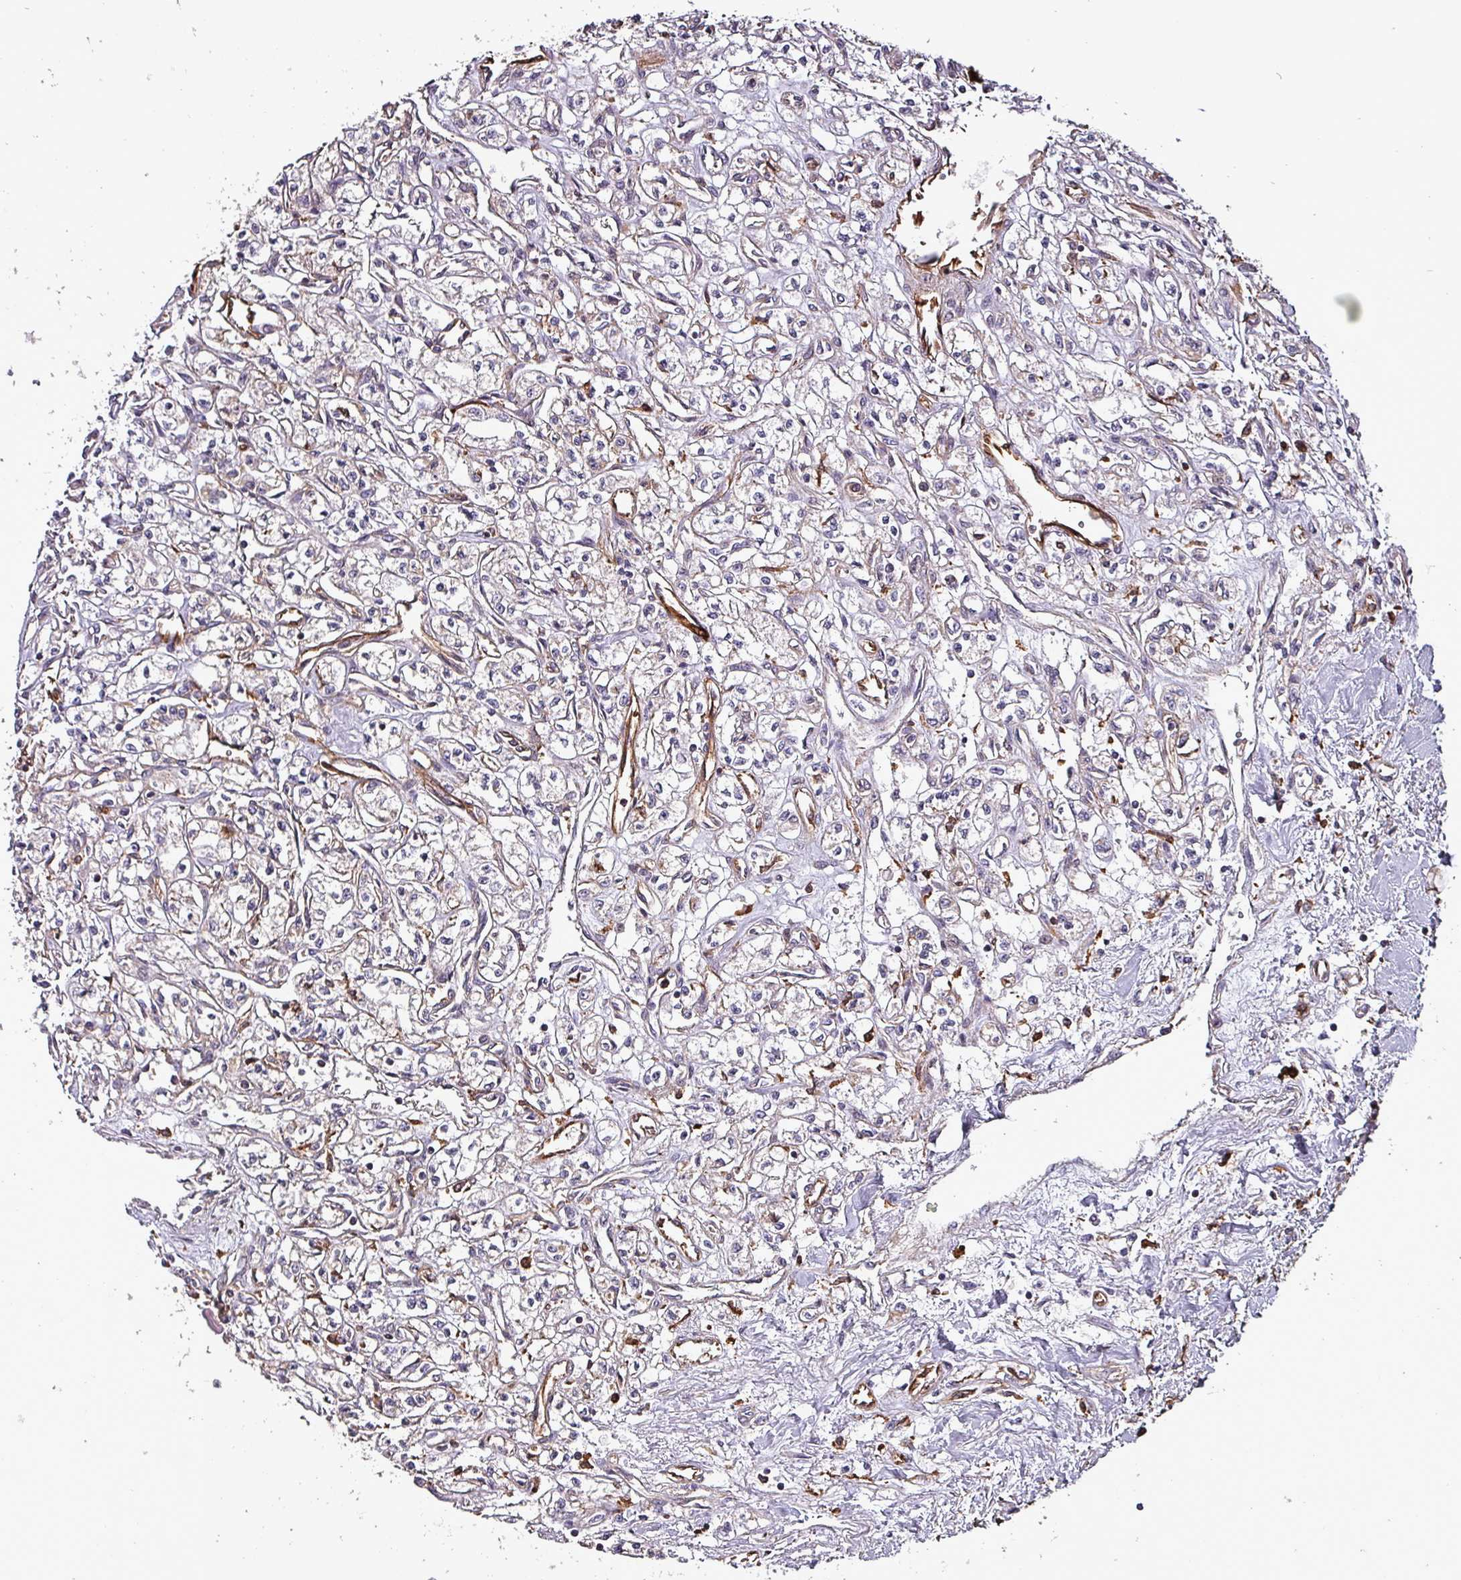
{"staining": {"intensity": "negative", "quantity": "none", "location": "none"}, "tissue": "renal cancer", "cell_type": "Tumor cells", "image_type": "cancer", "snomed": [{"axis": "morphology", "description": "Adenocarcinoma, NOS"}, {"axis": "topography", "description": "Kidney"}], "caption": "Immunohistochemistry of human renal cancer (adenocarcinoma) demonstrates no positivity in tumor cells.", "gene": "SCIN", "patient": {"sex": "male", "age": 56}}